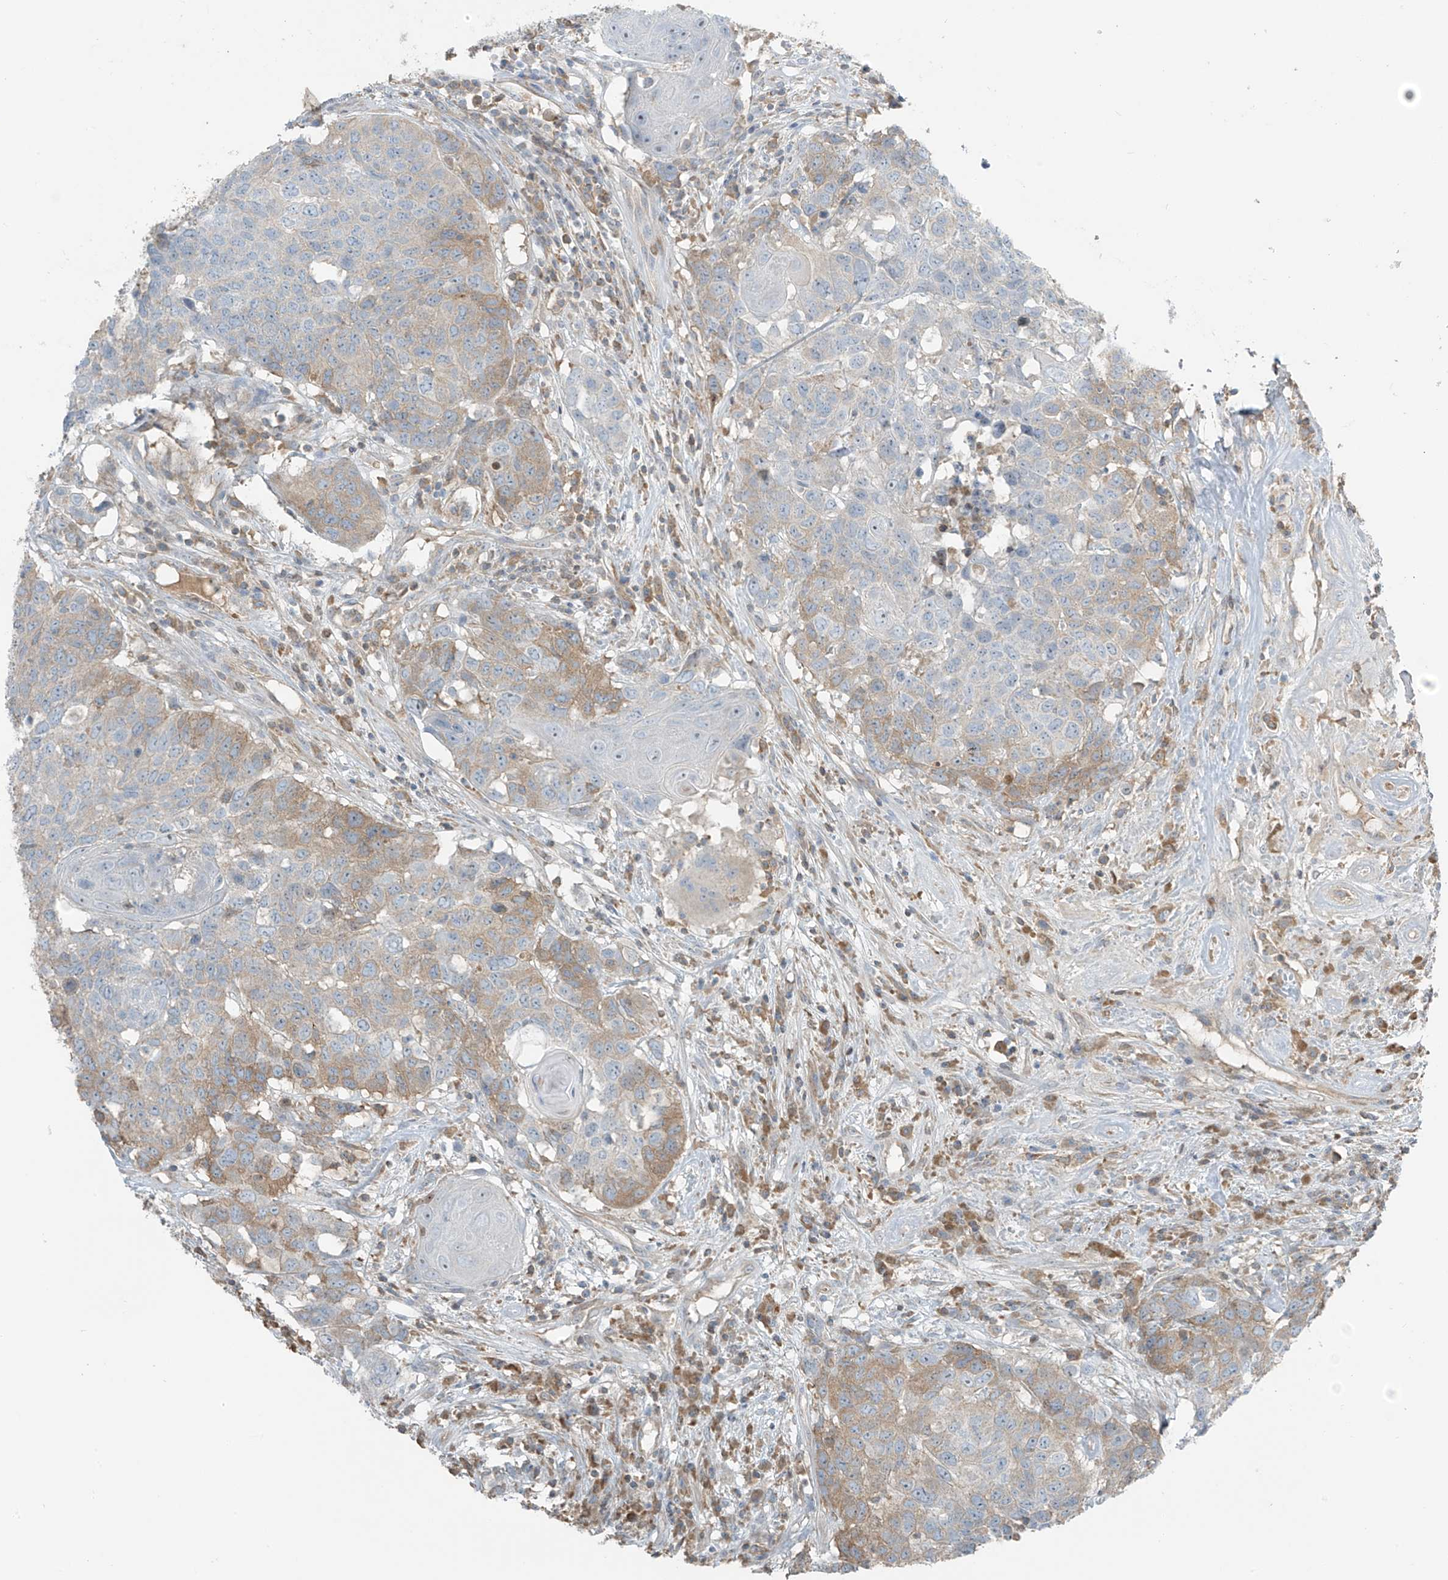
{"staining": {"intensity": "weak", "quantity": "25%-75%", "location": "cytoplasmic/membranous"}, "tissue": "head and neck cancer", "cell_type": "Tumor cells", "image_type": "cancer", "snomed": [{"axis": "morphology", "description": "Squamous cell carcinoma, NOS"}, {"axis": "topography", "description": "Head-Neck"}], "caption": "The image displays a brown stain indicating the presence of a protein in the cytoplasmic/membranous of tumor cells in head and neck squamous cell carcinoma.", "gene": "FAM131C", "patient": {"sex": "male", "age": 66}}